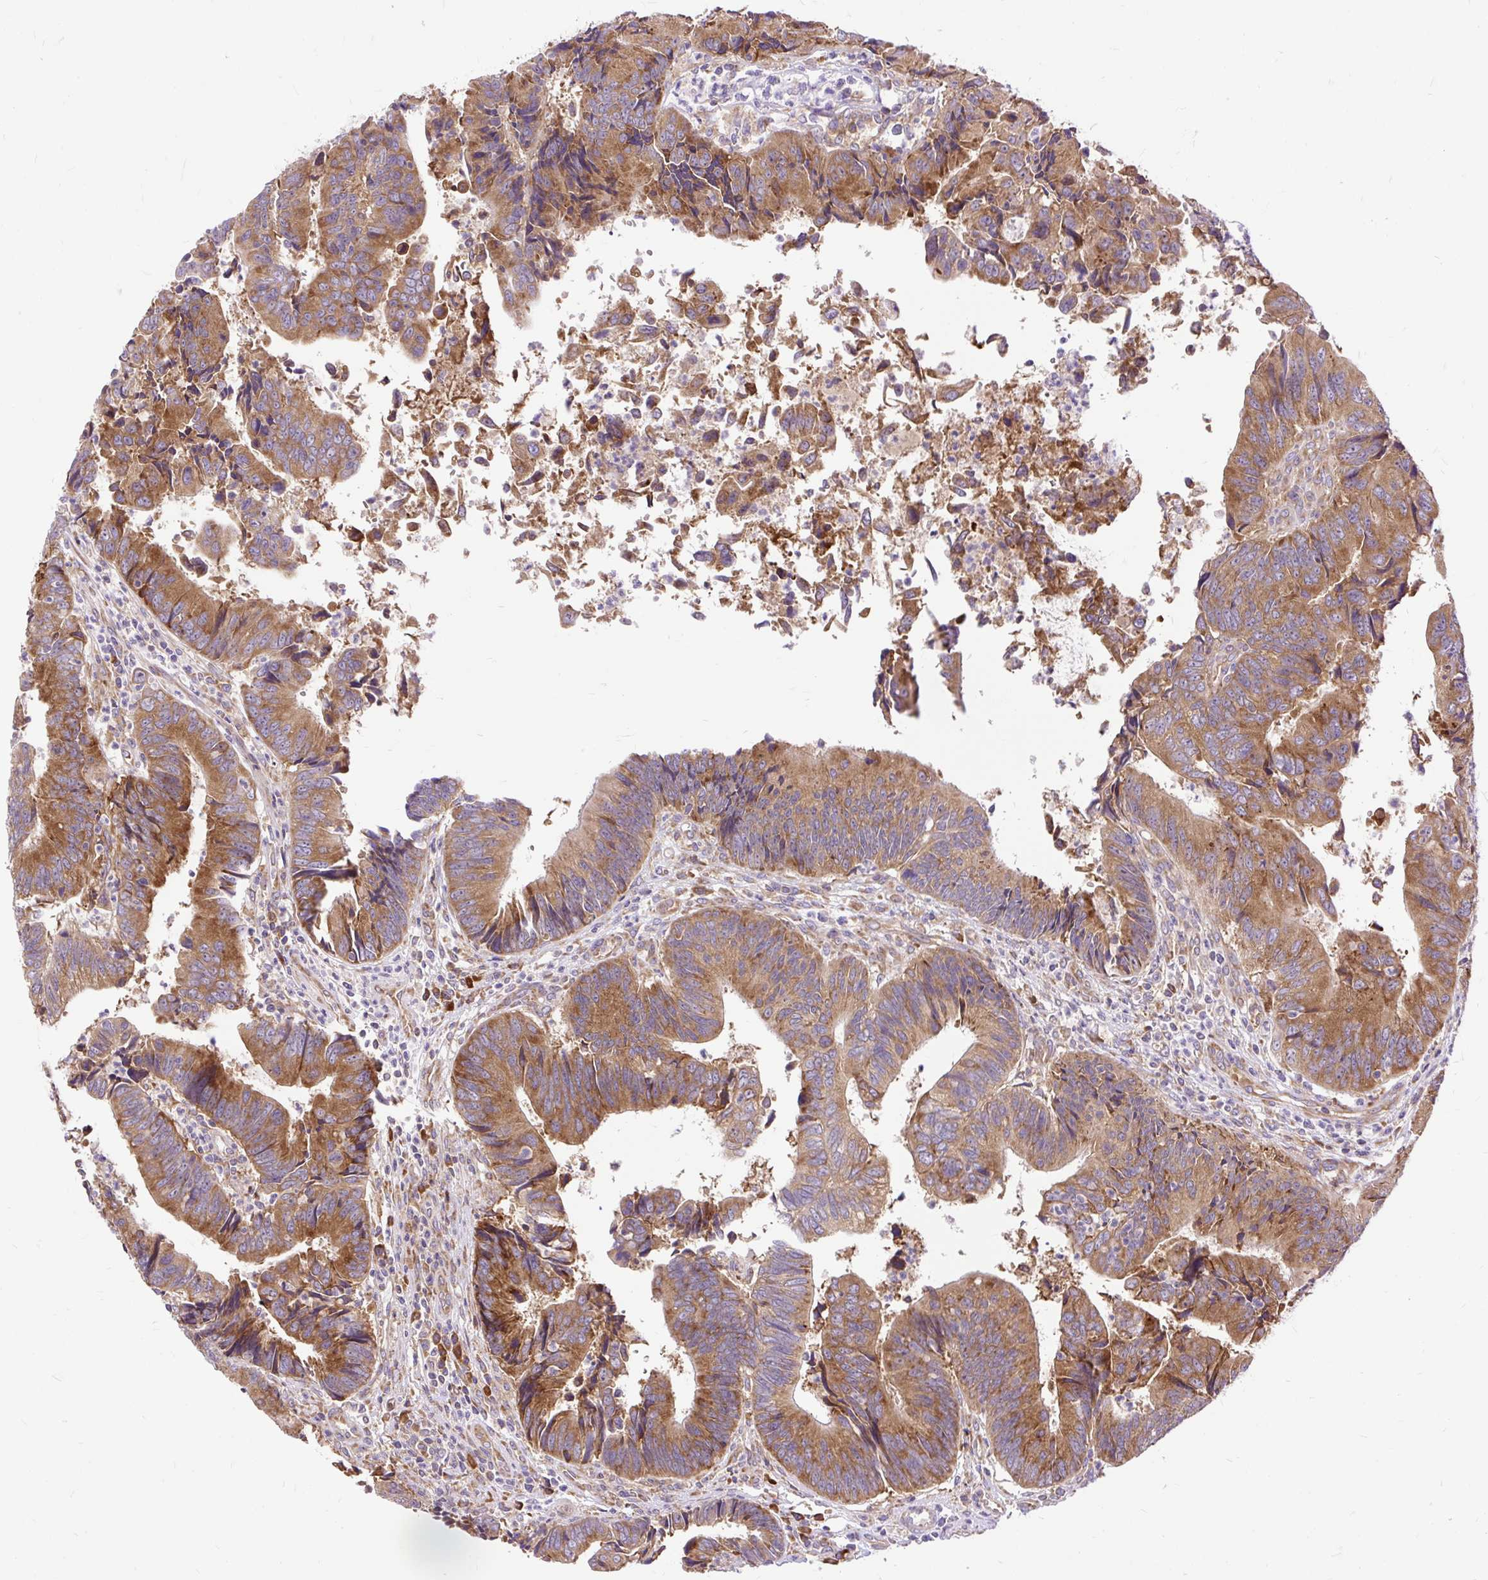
{"staining": {"intensity": "moderate", "quantity": ">75%", "location": "cytoplasmic/membranous"}, "tissue": "colorectal cancer", "cell_type": "Tumor cells", "image_type": "cancer", "snomed": [{"axis": "morphology", "description": "Adenocarcinoma, NOS"}, {"axis": "topography", "description": "Colon"}], "caption": "Protein staining of adenocarcinoma (colorectal) tissue demonstrates moderate cytoplasmic/membranous positivity in approximately >75% of tumor cells.", "gene": "RPS5", "patient": {"sex": "female", "age": 67}}